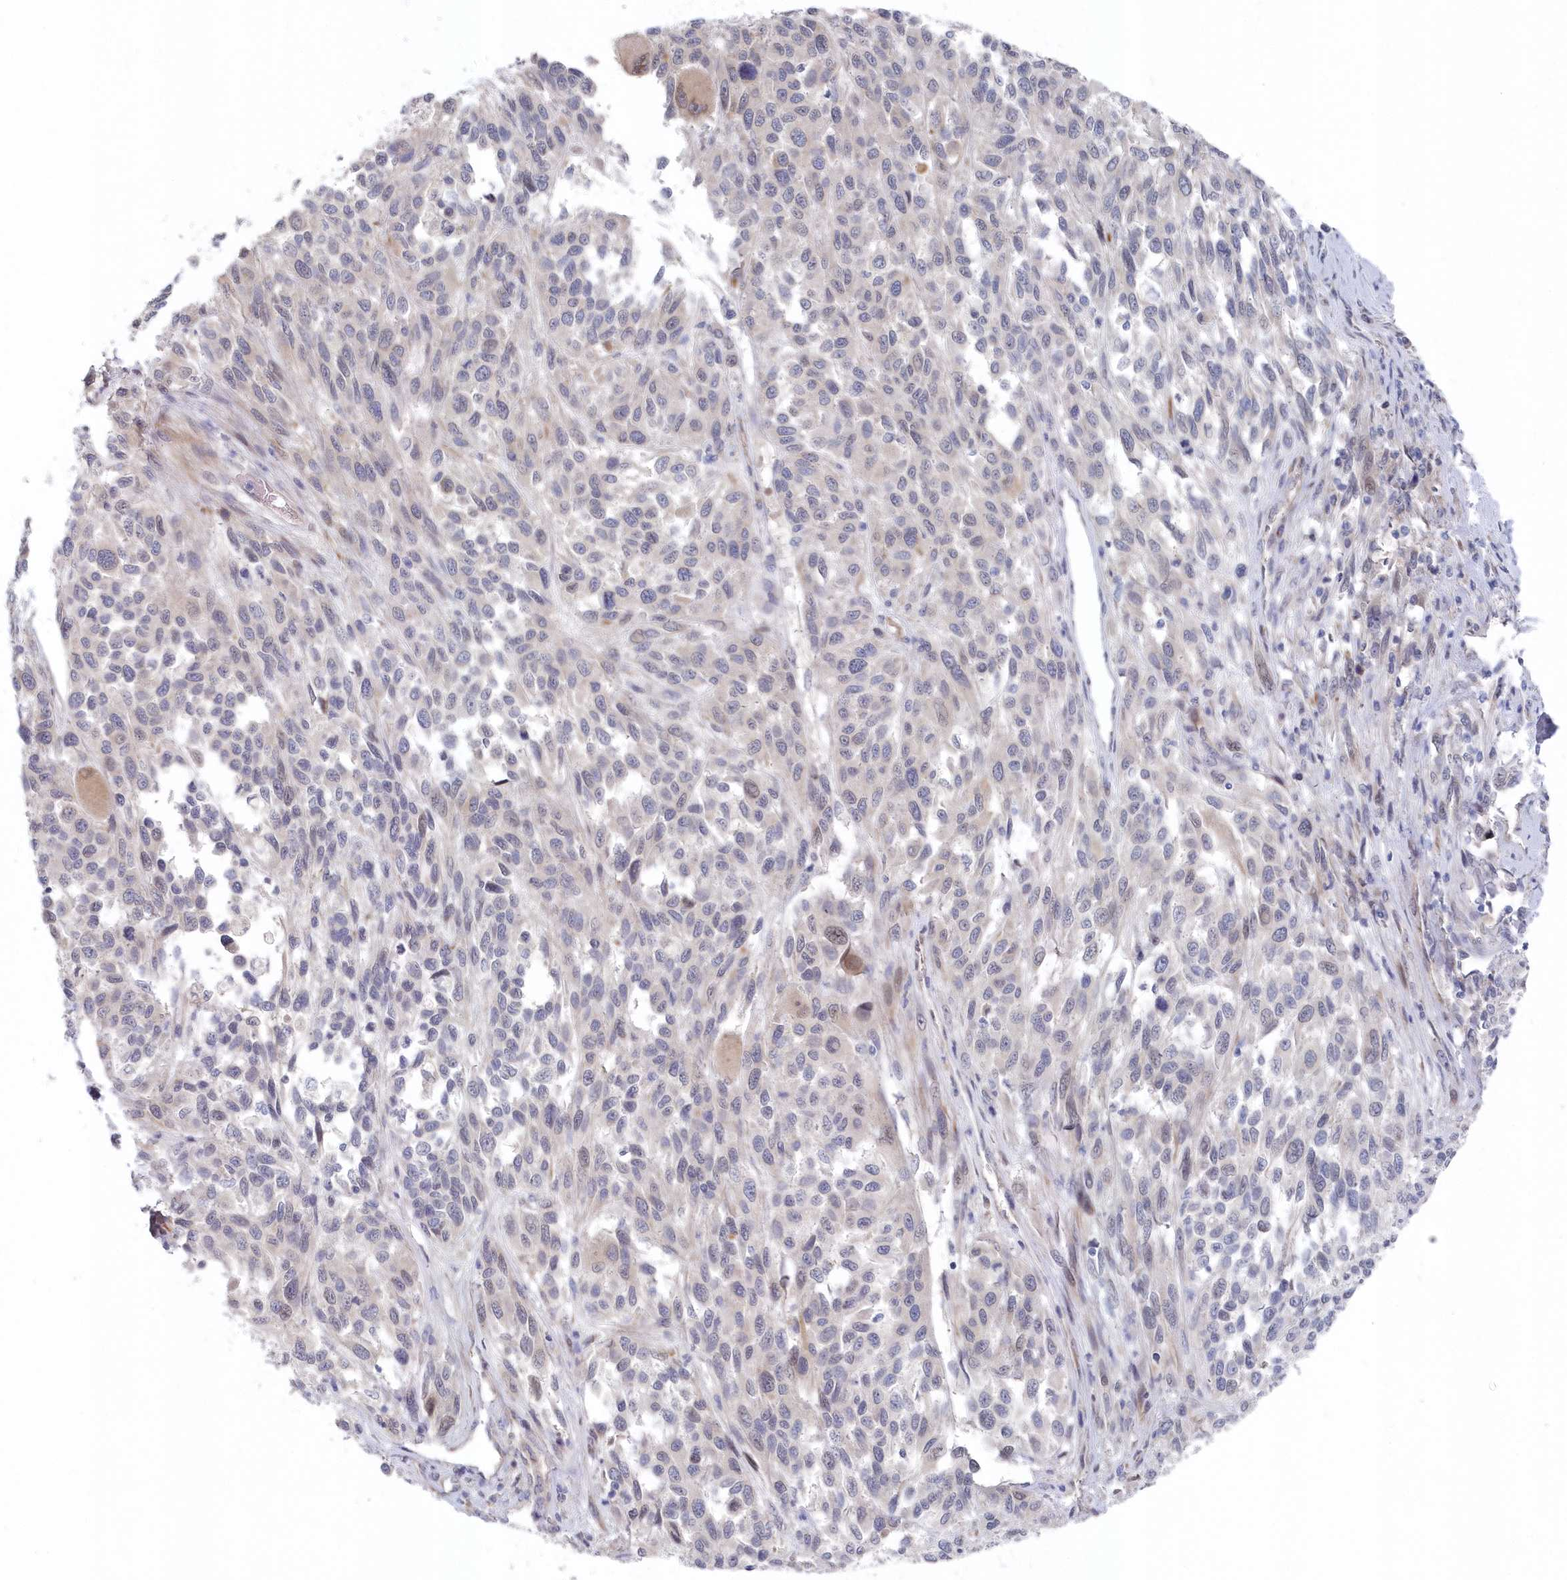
{"staining": {"intensity": "negative", "quantity": "none", "location": "none"}, "tissue": "melanoma", "cell_type": "Tumor cells", "image_type": "cancer", "snomed": [{"axis": "morphology", "description": "Malignant melanoma, Metastatic site"}, {"axis": "topography", "description": "Lymph node"}], "caption": "Immunohistochemical staining of malignant melanoma (metastatic site) reveals no significant positivity in tumor cells. The staining is performed using DAB brown chromogen with nuclei counter-stained in using hematoxylin.", "gene": "KIAA1586", "patient": {"sex": "male", "age": 61}}